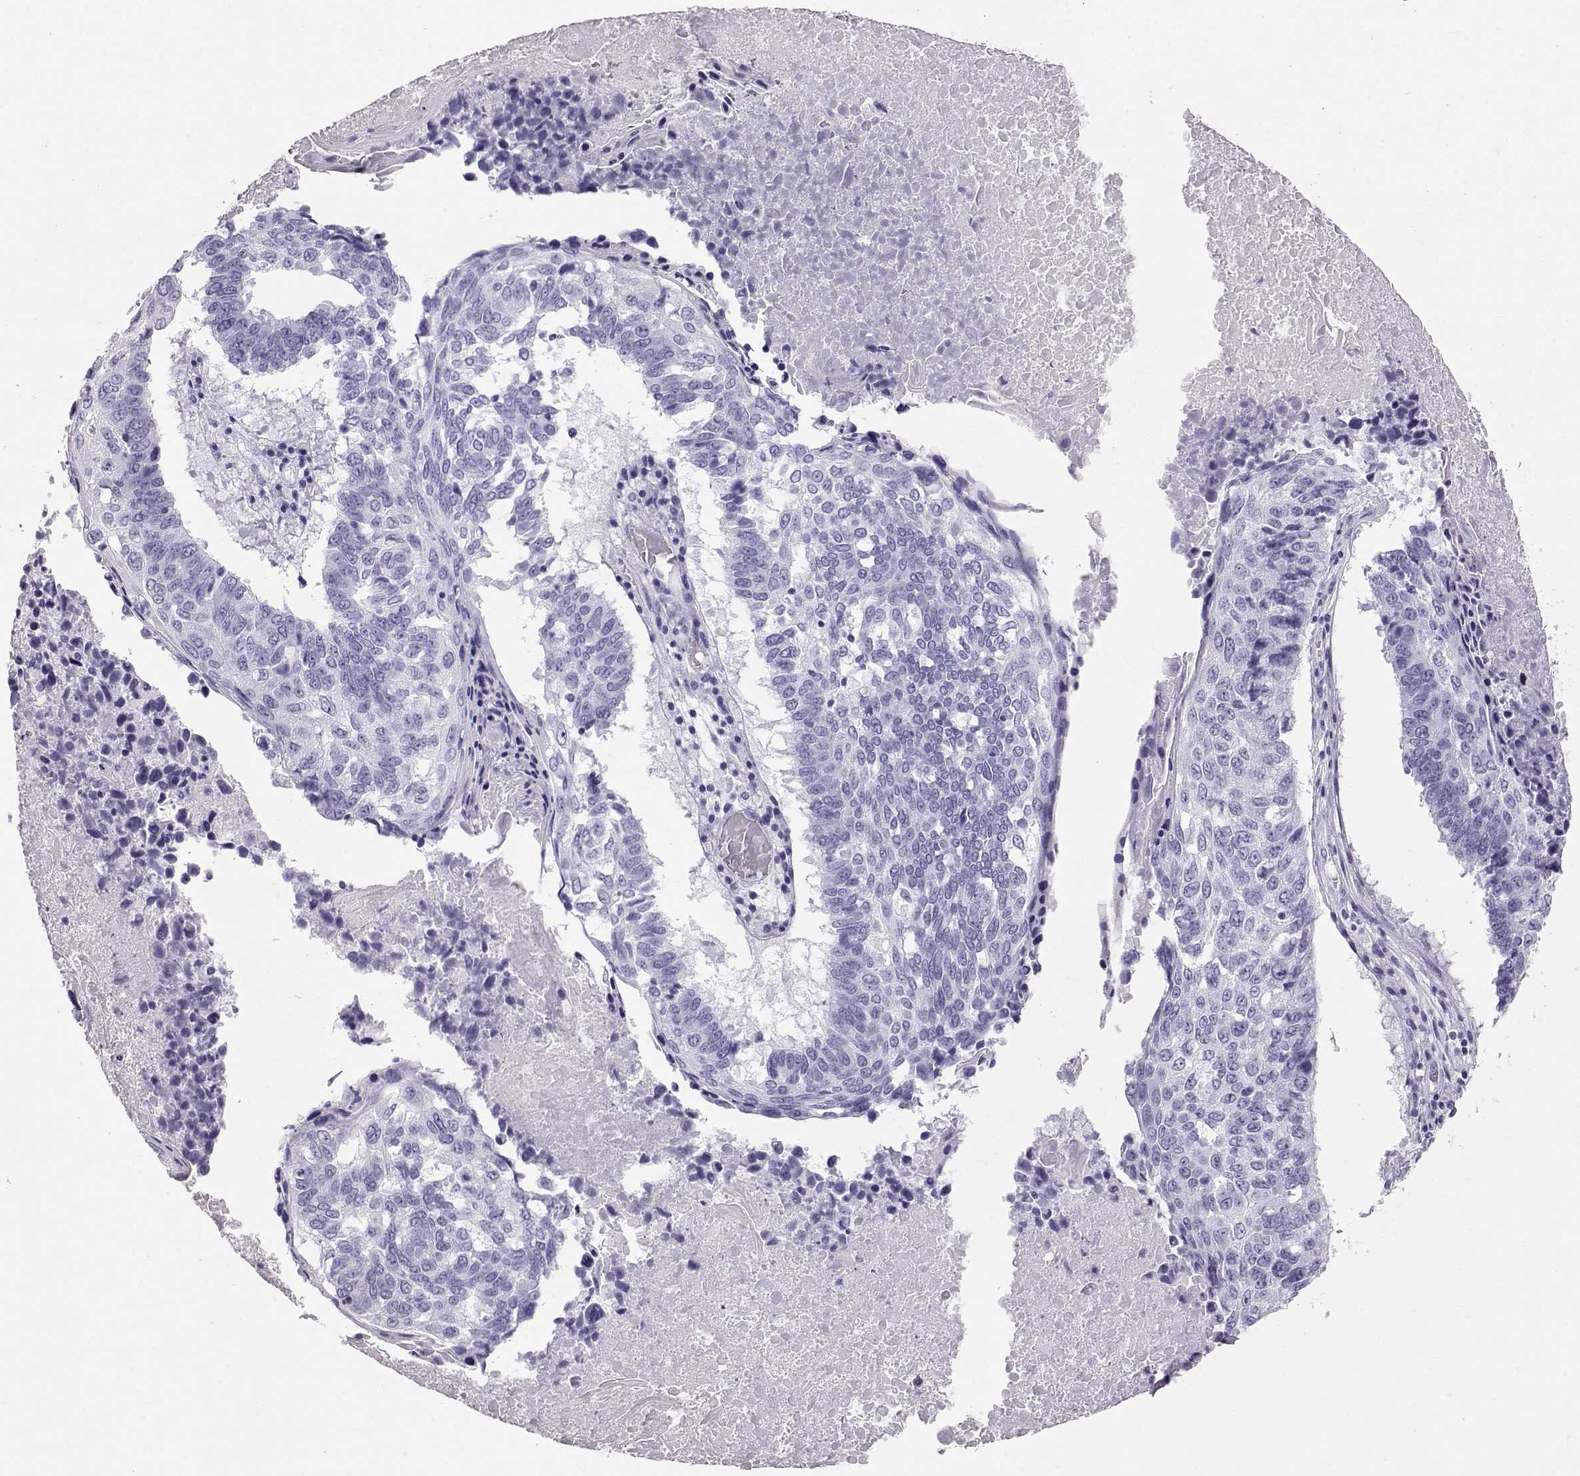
{"staining": {"intensity": "negative", "quantity": "none", "location": "none"}, "tissue": "lung cancer", "cell_type": "Tumor cells", "image_type": "cancer", "snomed": [{"axis": "morphology", "description": "Squamous cell carcinoma, NOS"}, {"axis": "topography", "description": "Lung"}], "caption": "DAB (3,3'-diaminobenzidine) immunohistochemical staining of lung cancer displays no significant positivity in tumor cells. The staining is performed using DAB (3,3'-diaminobenzidine) brown chromogen with nuclei counter-stained in using hematoxylin.", "gene": "RD3", "patient": {"sex": "male", "age": 73}}